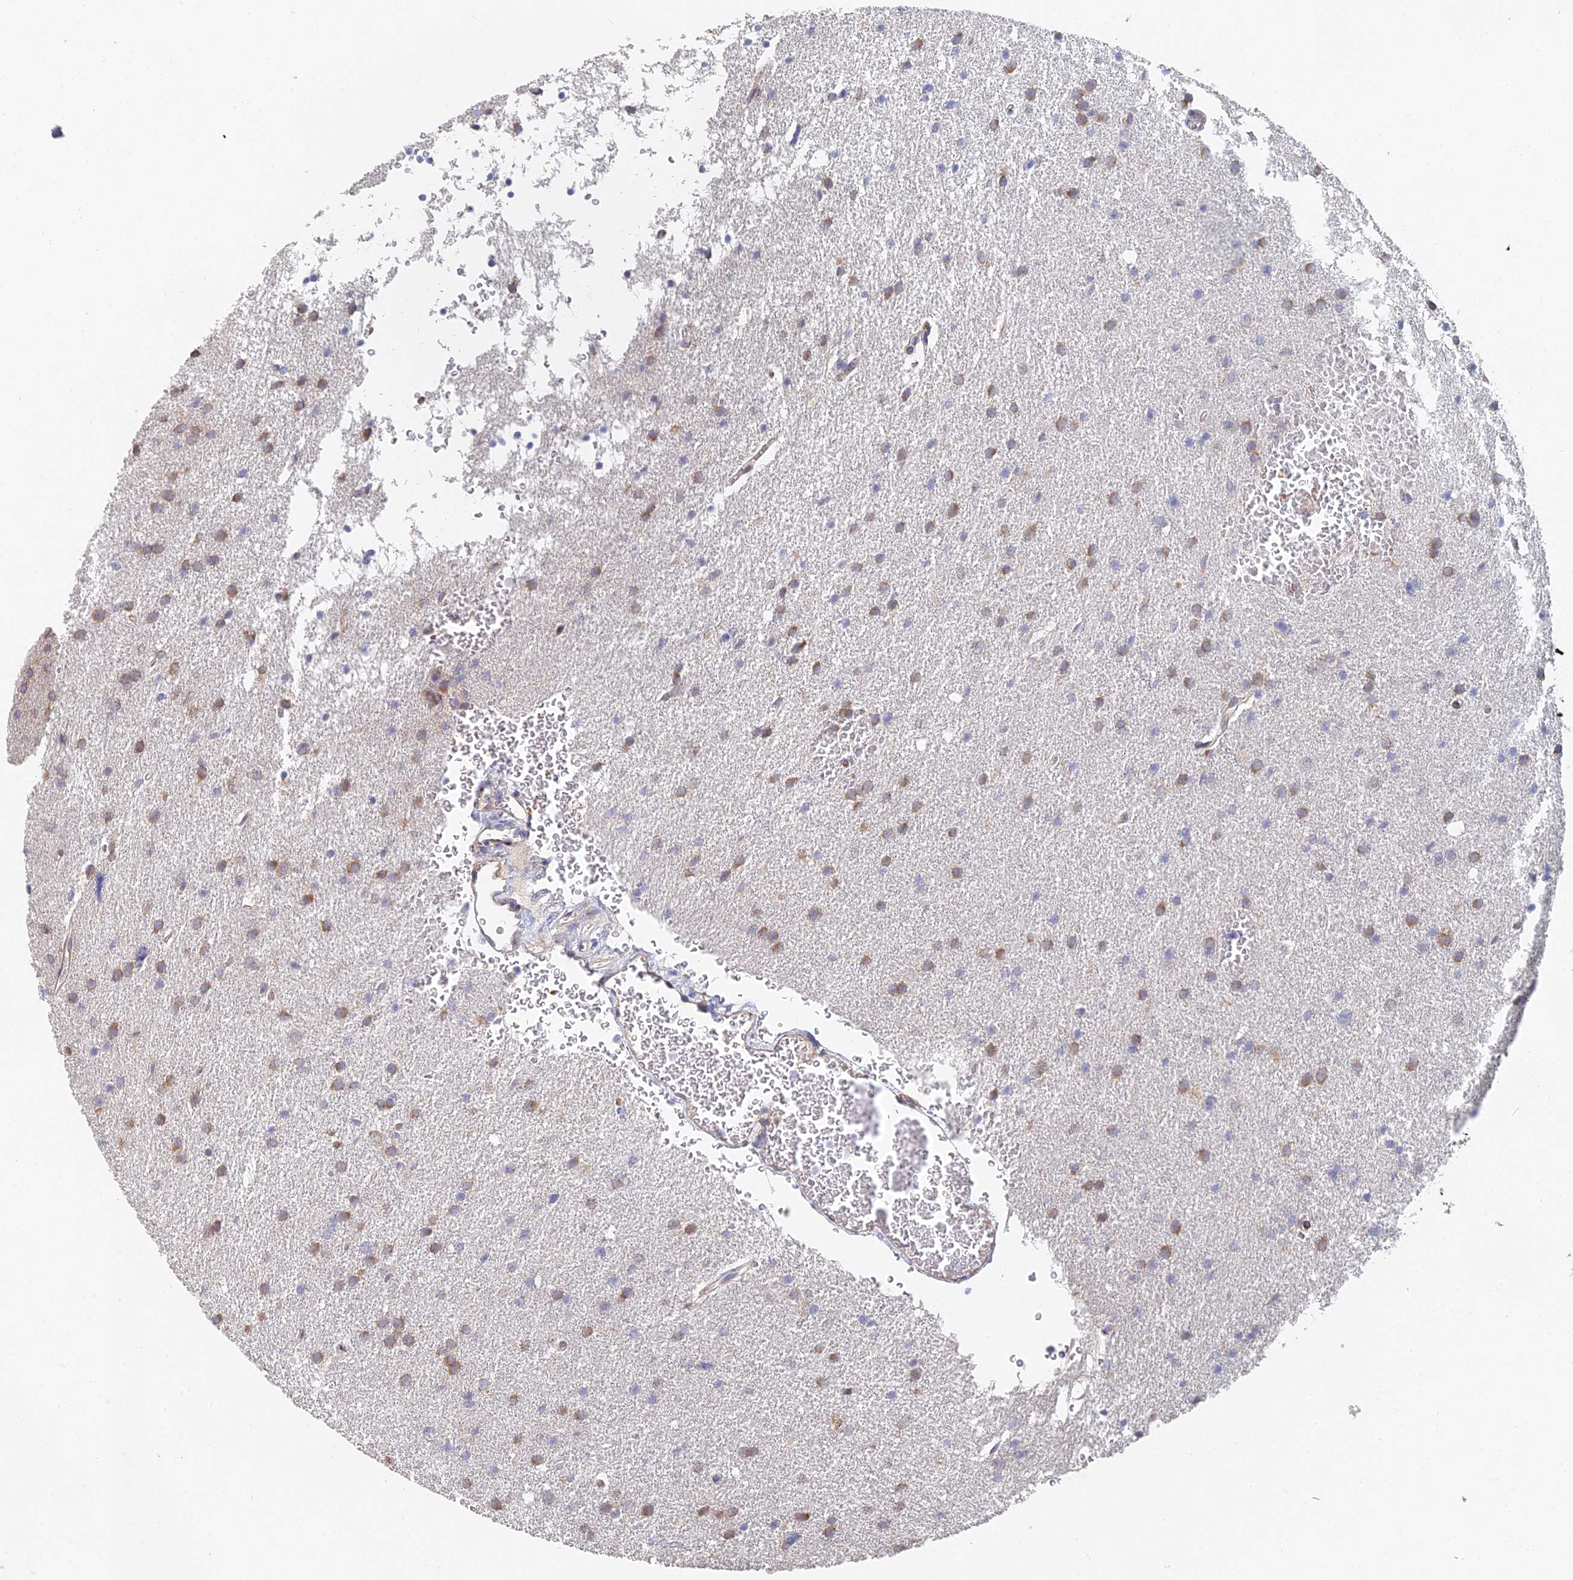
{"staining": {"intensity": "weak", "quantity": "25%-75%", "location": "cytoplasmic/membranous"}, "tissue": "glioma", "cell_type": "Tumor cells", "image_type": "cancer", "snomed": [{"axis": "morphology", "description": "Glioma, malignant, High grade"}, {"axis": "topography", "description": "Cerebral cortex"}], "caption": "This histopathology image demonstrates immunohistochemistry (IHC) staining of glioma, with low weak cytoplasmic/membranous staining in about 25%-75% of tumor cells.", "gene": "ELOF1", "patient": {"sex": "female", "age": 36}}